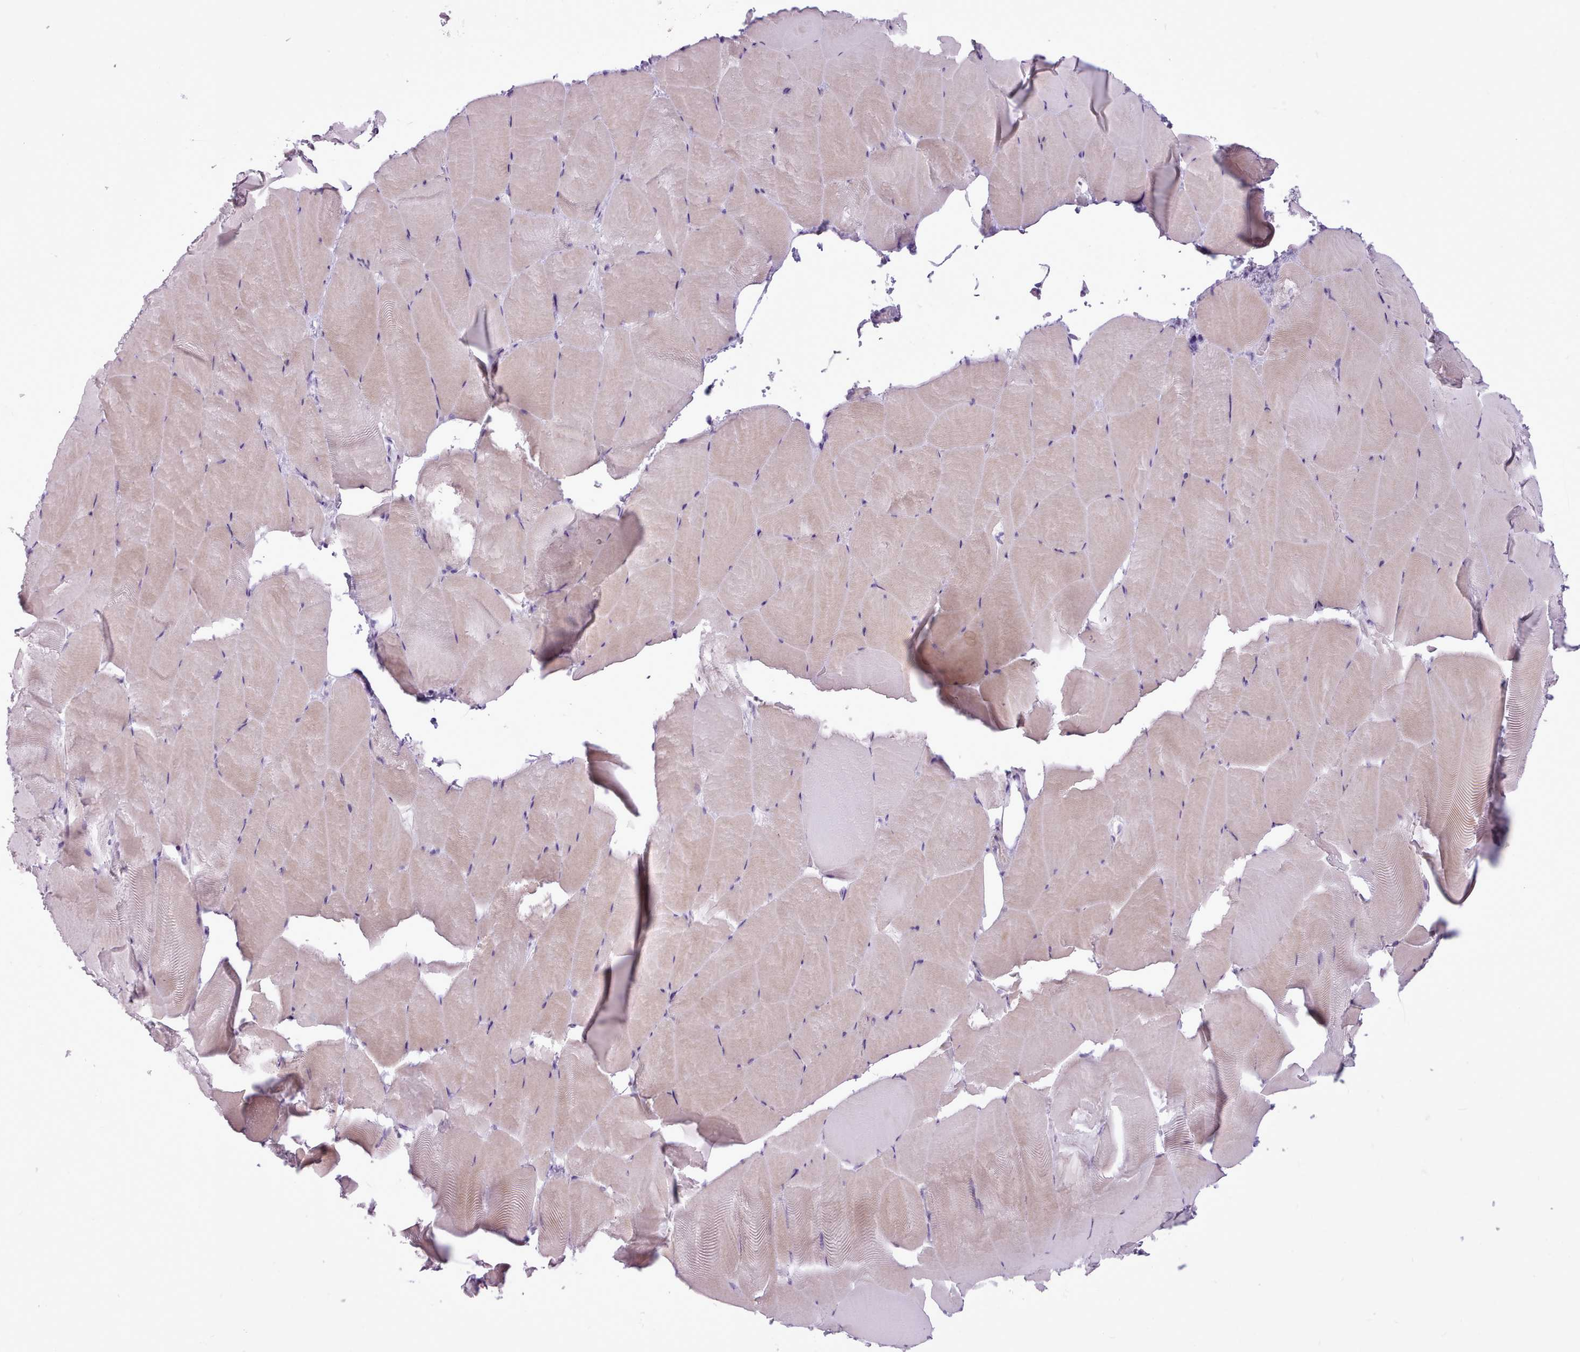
{"staining": {"intensity": "weak", "quantity": "25%-75%", "location": "cytoplasmic/membranous"}, "tissue": "skeletal muscle", "cell_type": "Myocytes", "image_type": "normal", "snomed": [{"axis": "morphology", "description": "Normal tissue, NOS"}, {"axis": "topography", "description": "Skeletal muscle"}], "caption": "Protein expression analysis of unremarkable human skeletal muscle reveals weak cytoplasmic/membranous expression in approximately 25%-75% of myocytes. The staining is performed using DAB brown chromogen to label protein expression. The nuclei are counter-stained blue using hematoxylin.", "gene": "SLURP1", "patient": {"sex": "female", "age": 64}}